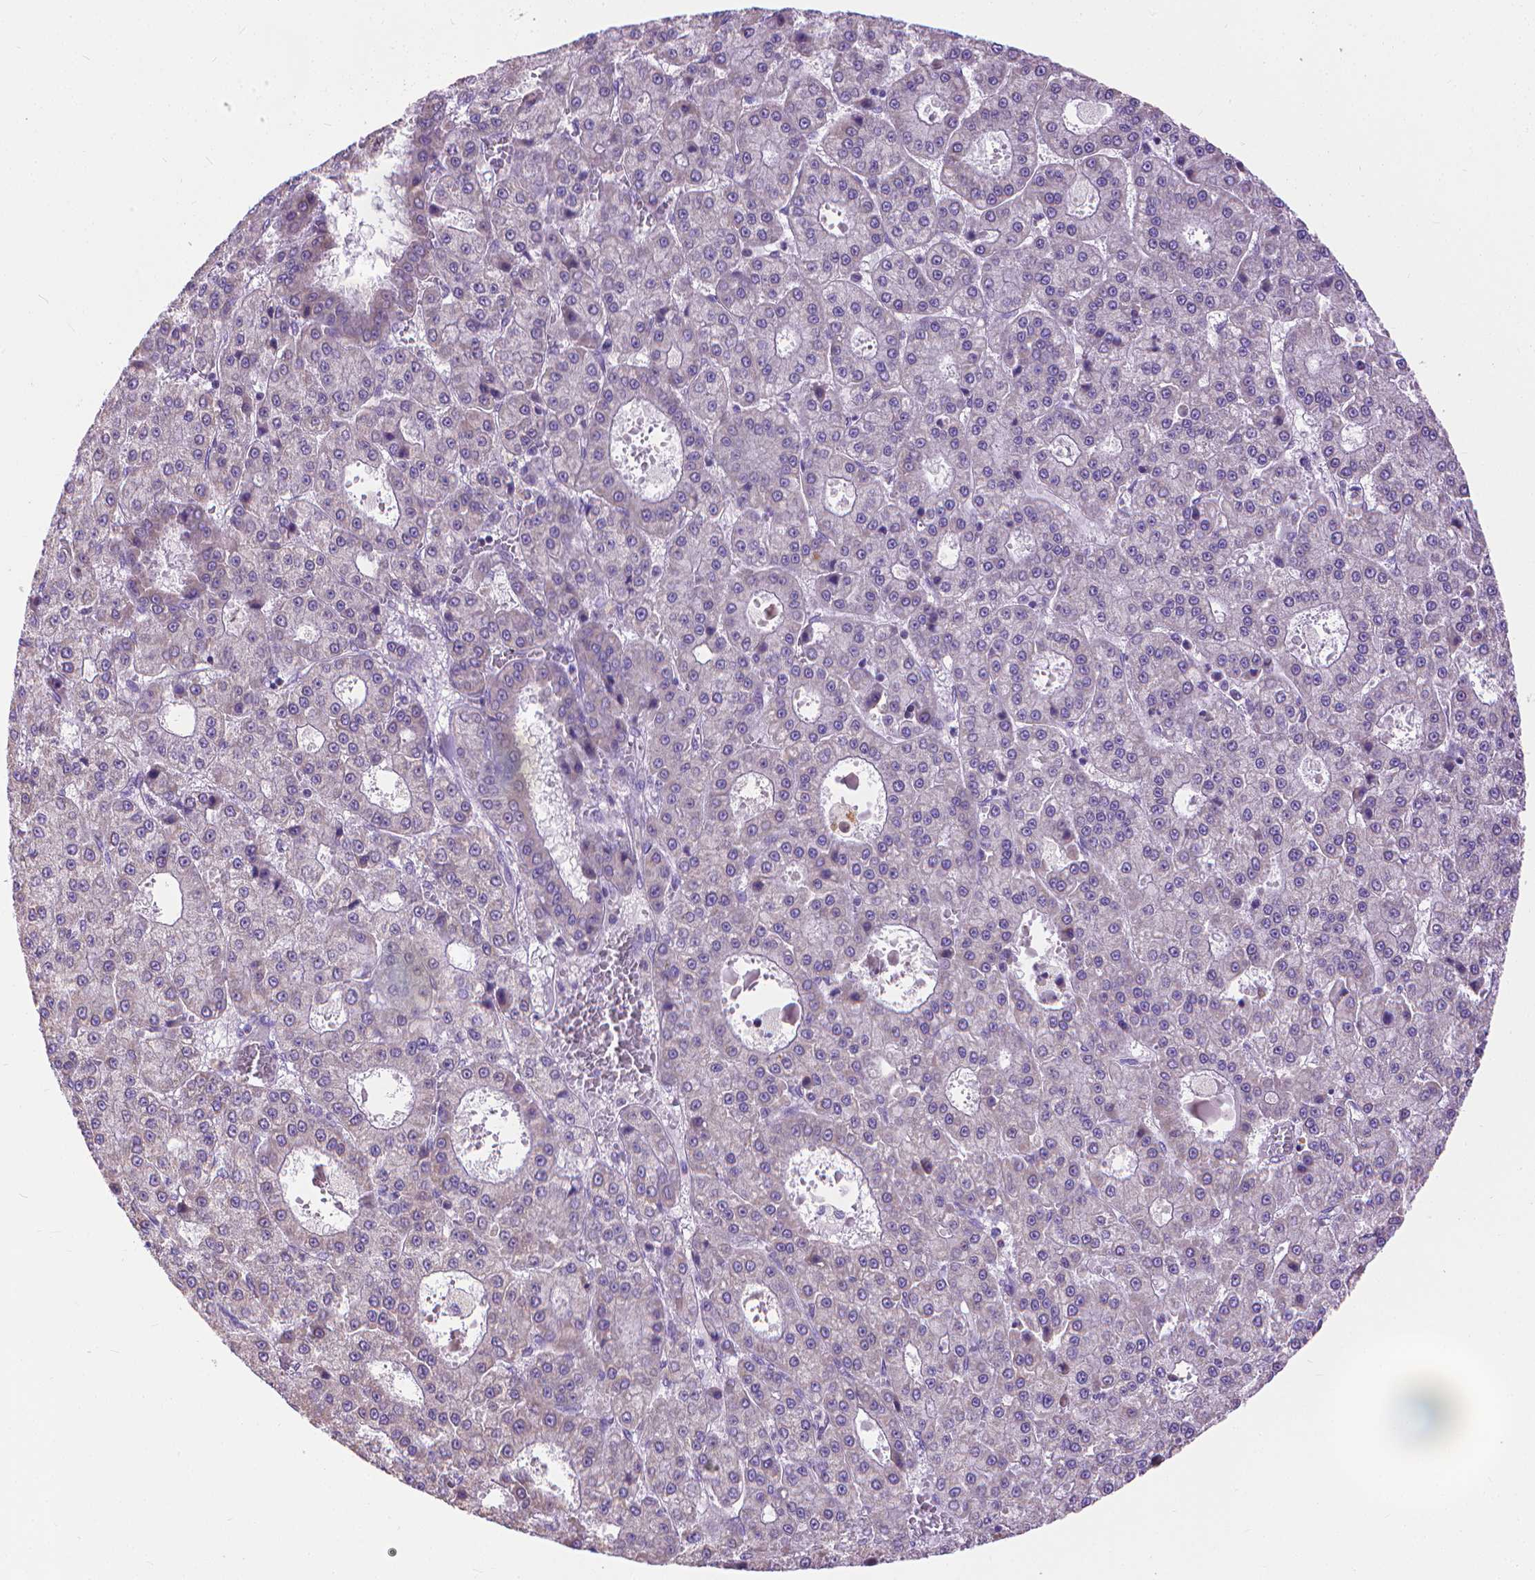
{"staining": {"intensity": "negative", "quantity": "none", "location": "none"}, "tissue": "liver cancer", "cell_type": "Tumor cells", "image_type": "cancer", "snomed": [{"axis": "morphology", "description": "Carcinoma, Hepatocellular, NOS"}, {"axis": "topography", "description": "Liver"}], "caption": "Liver hepatocellular carcinoma stained for a protein using immunohistochemistry exhibits no staining tumor cells.", "gene": "SYN1", "patient": {"sex": "male", "age": 70}}